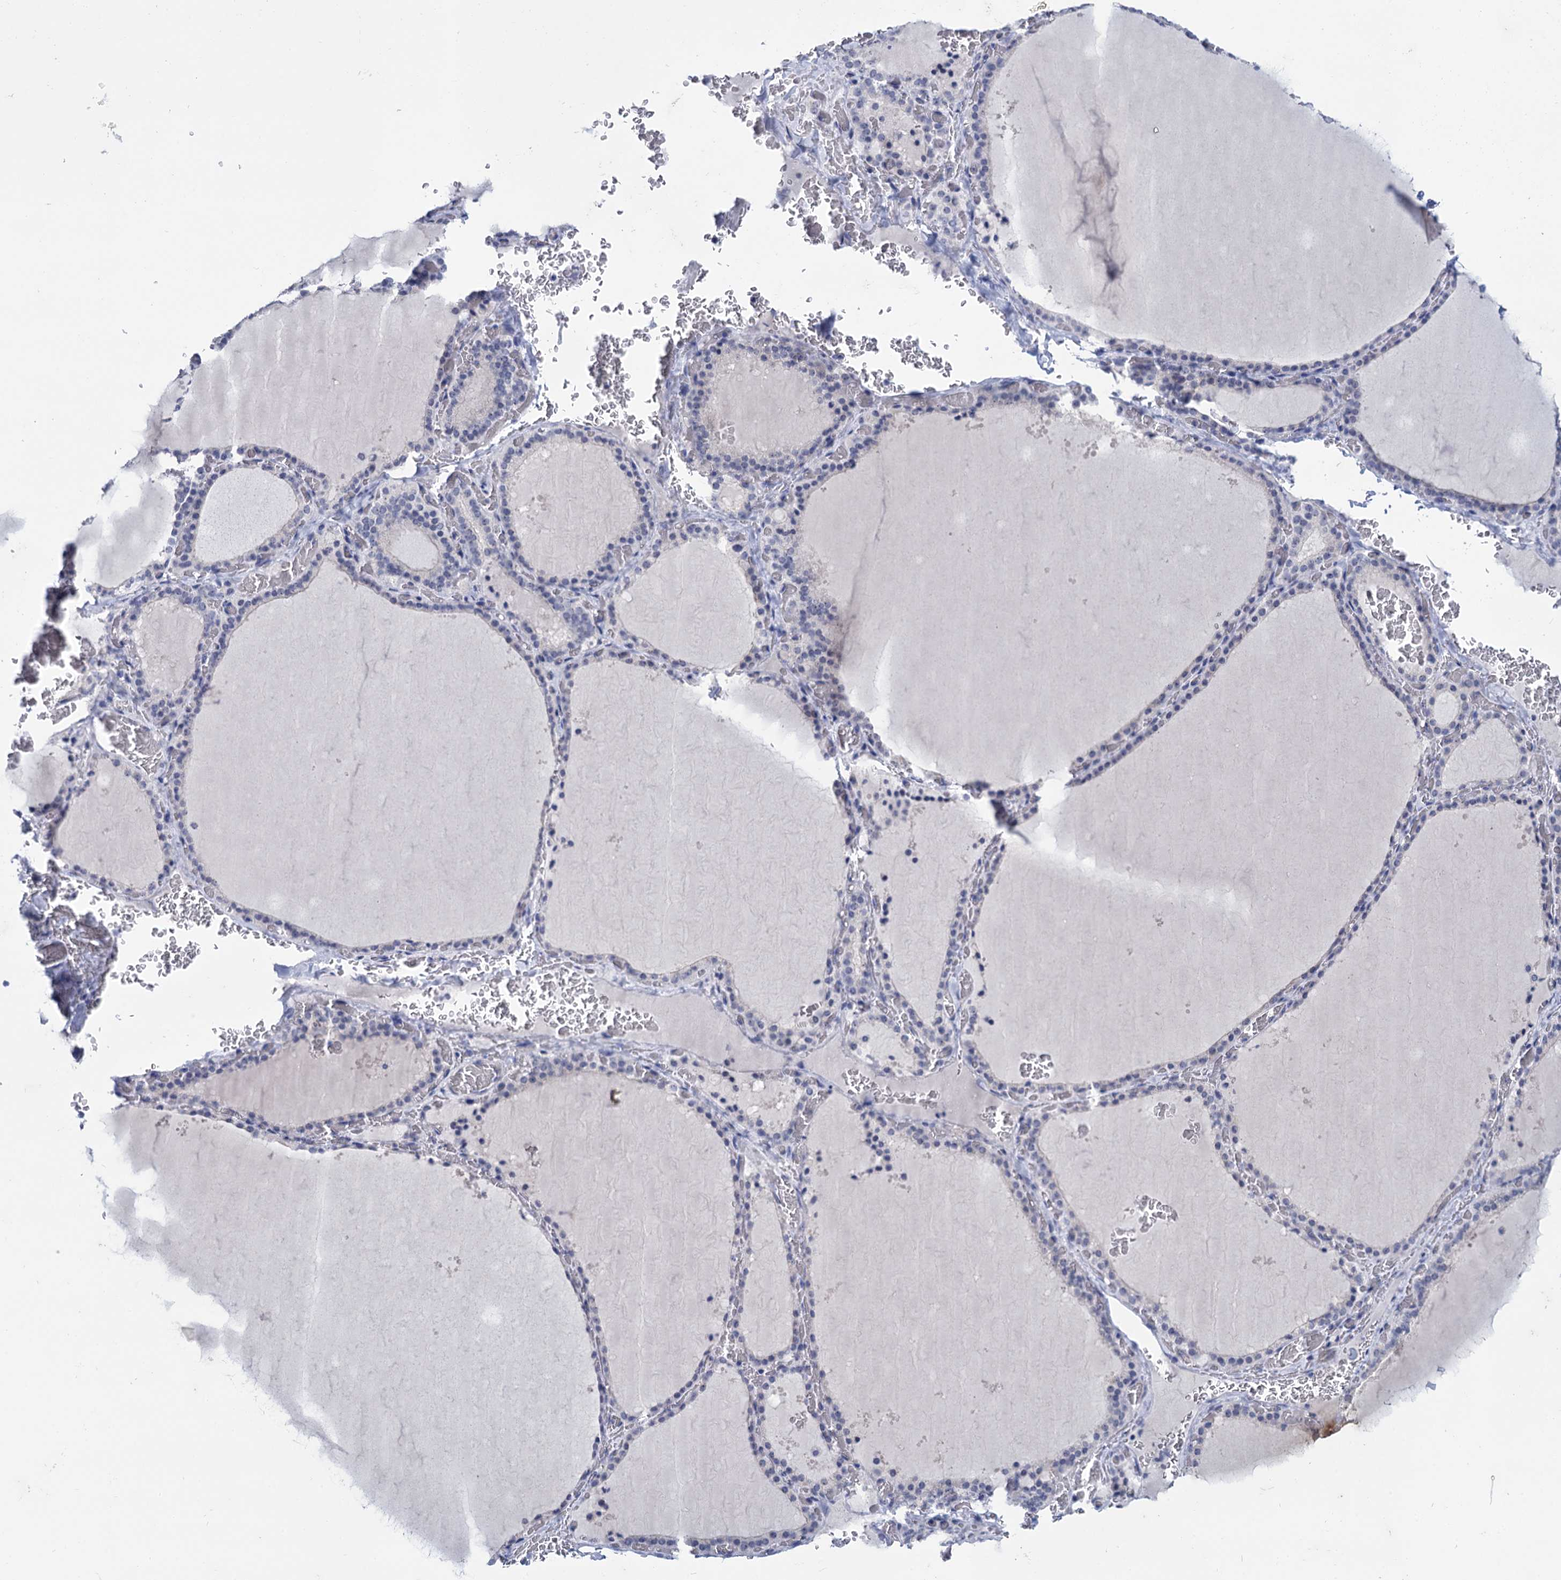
{"staining": {"intensity": "negative", "quantity": "none", "location": "none"}, "tissue": "thyroid gland", "cell_type": "Glandular cells", "image_type": "normal", "snomed": [{"axis": "morphology", "description": "Normal tissue, NOS"}, {"axis": "topography", "description": "Thyroid gland"}], "caption": "Glandular cells show no significant expression in benign thyroid gland. Brightfield microscopy of immunohistochemistry stained with DAB (brown) and hematoxylin (blue), captured at high magnification.", "gene": "SFN", "patient": {"sex": "female", "age": 39}}